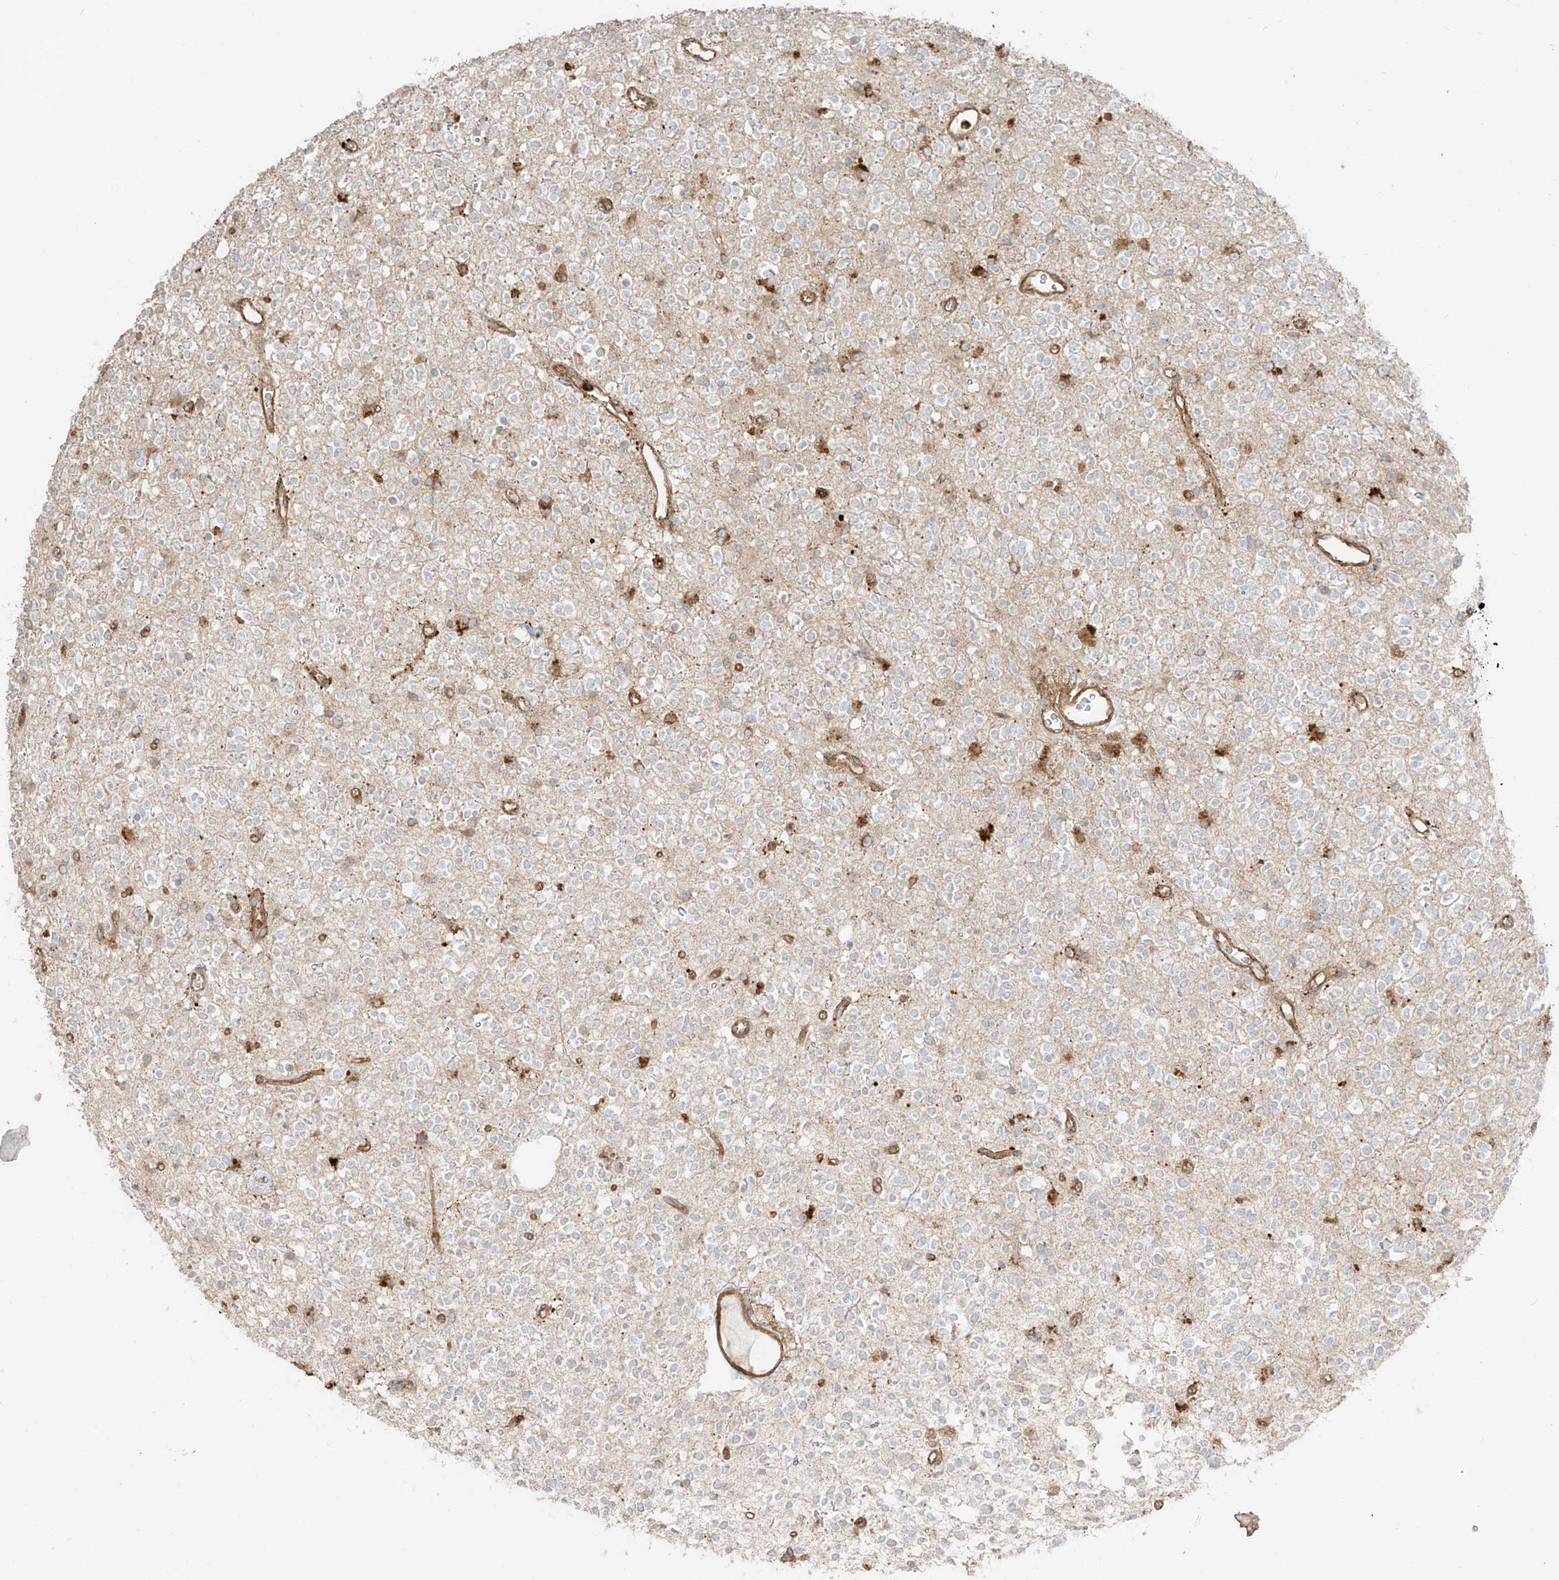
{"staining": {"intensity": "negative", "quantity": "none", "location": "none"}, "tissue": "glioma", "cell_type": "Tumor cells", "image_type": "cancer", "snomed": [{"axis": "morphology", "description": "Glioma, malignant, High grade"}, {"axis": "topography", "description": "Brain"}], "caption": "IHC photomicrograph of neoplastic tissue: malignant high-grade glioma stained with DAB demonstrates no significant protein expression in tumor cells.", "gene": "CCDC115", "patient": {"sex": "male", "age": 34}}